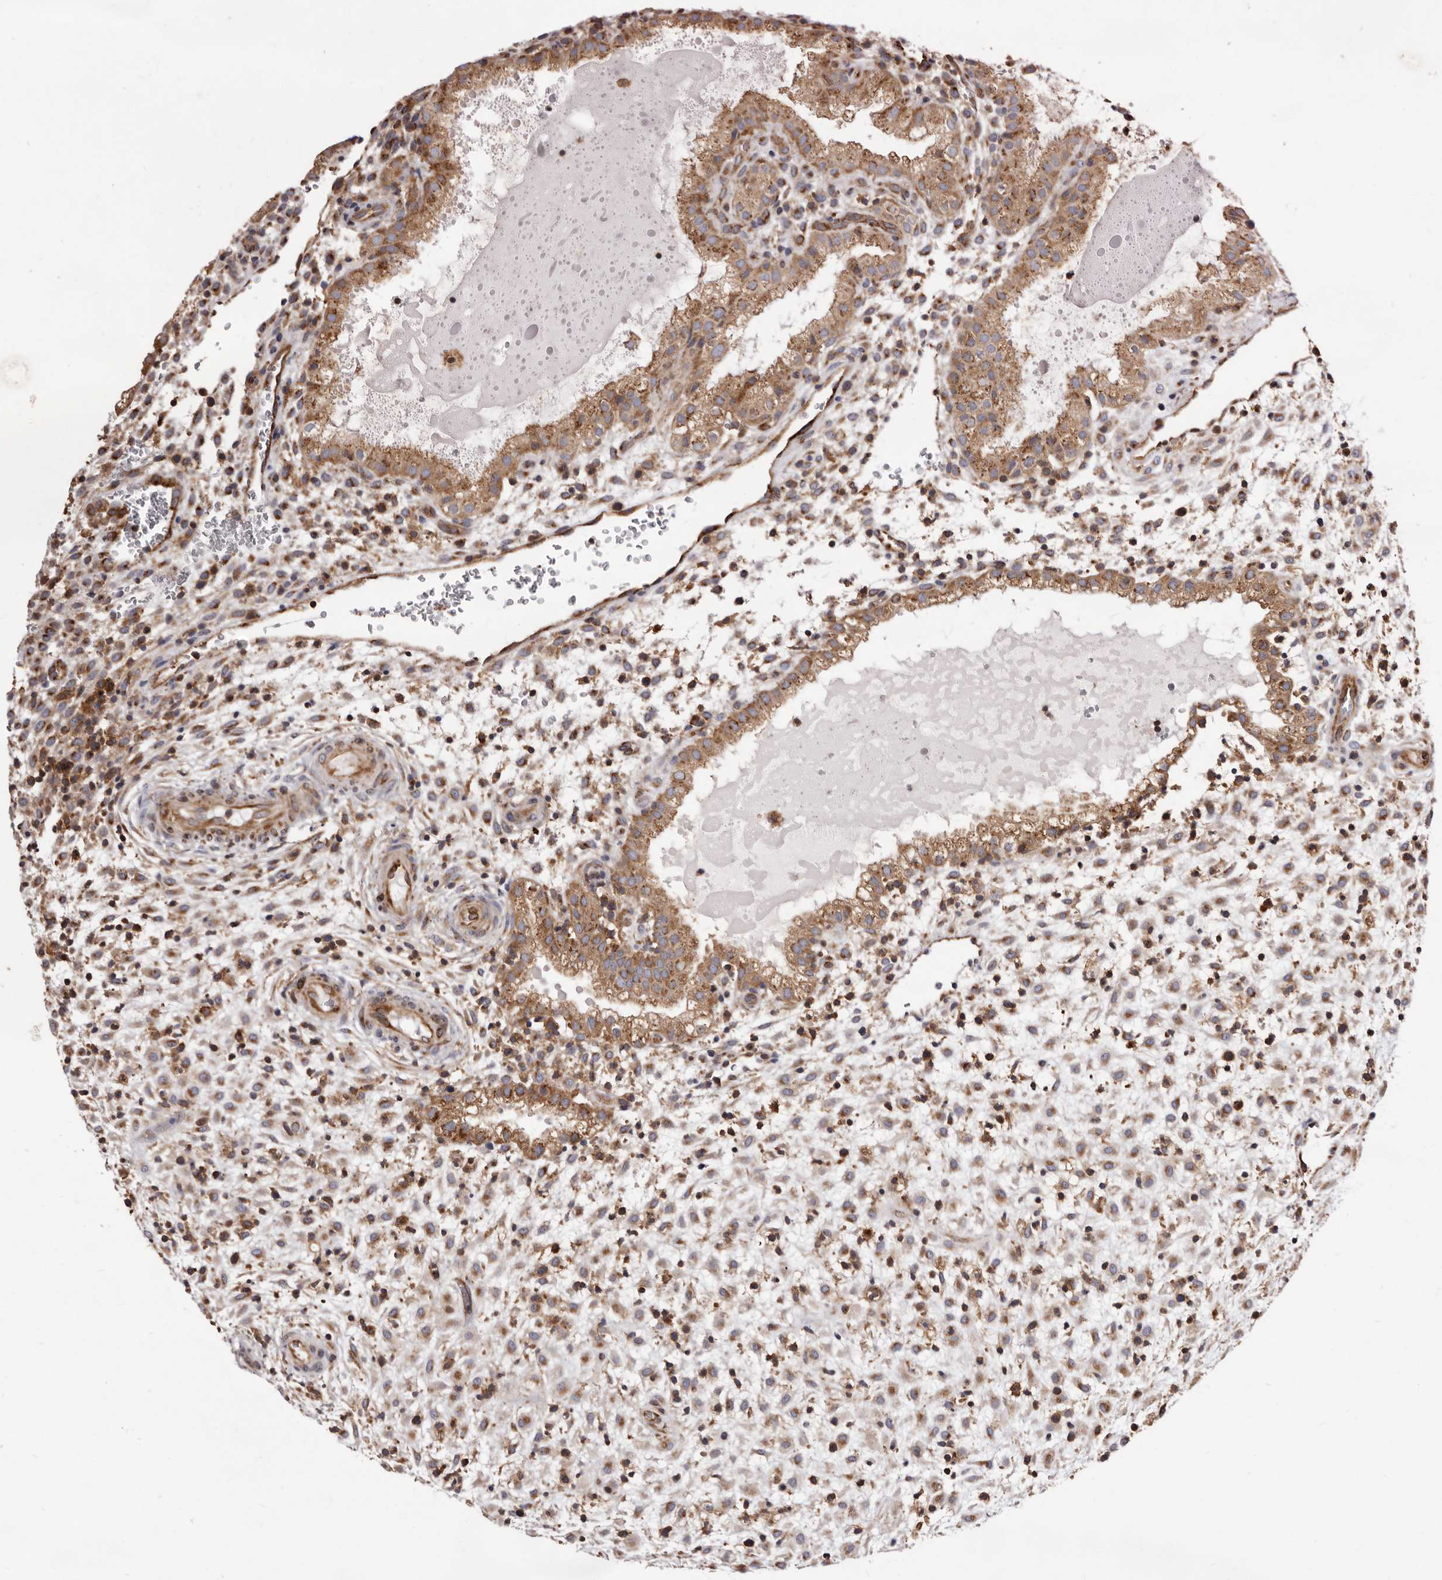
{"staining": {"intensity": "moderate", "quantity": ">75%", "location": "cytoplasmic/membranous"}, "tissue": "placenta", "cell_type": "Decidual cells", "image_type": "normal", "snomed": [{"axis": "morphology", "description": "Normal tissue, NOS"}, {"axis": "topography", "description": "Placenta"}], "caption": "A photomicrograph showing moderate cytoplasmic/membranous staining in approximately >75% of decidual cells in benign placenta, as visualized by brown immunohistochemical staining.", "gene": "COQ8B", "patient": {"sex": "female", "age": 35}}